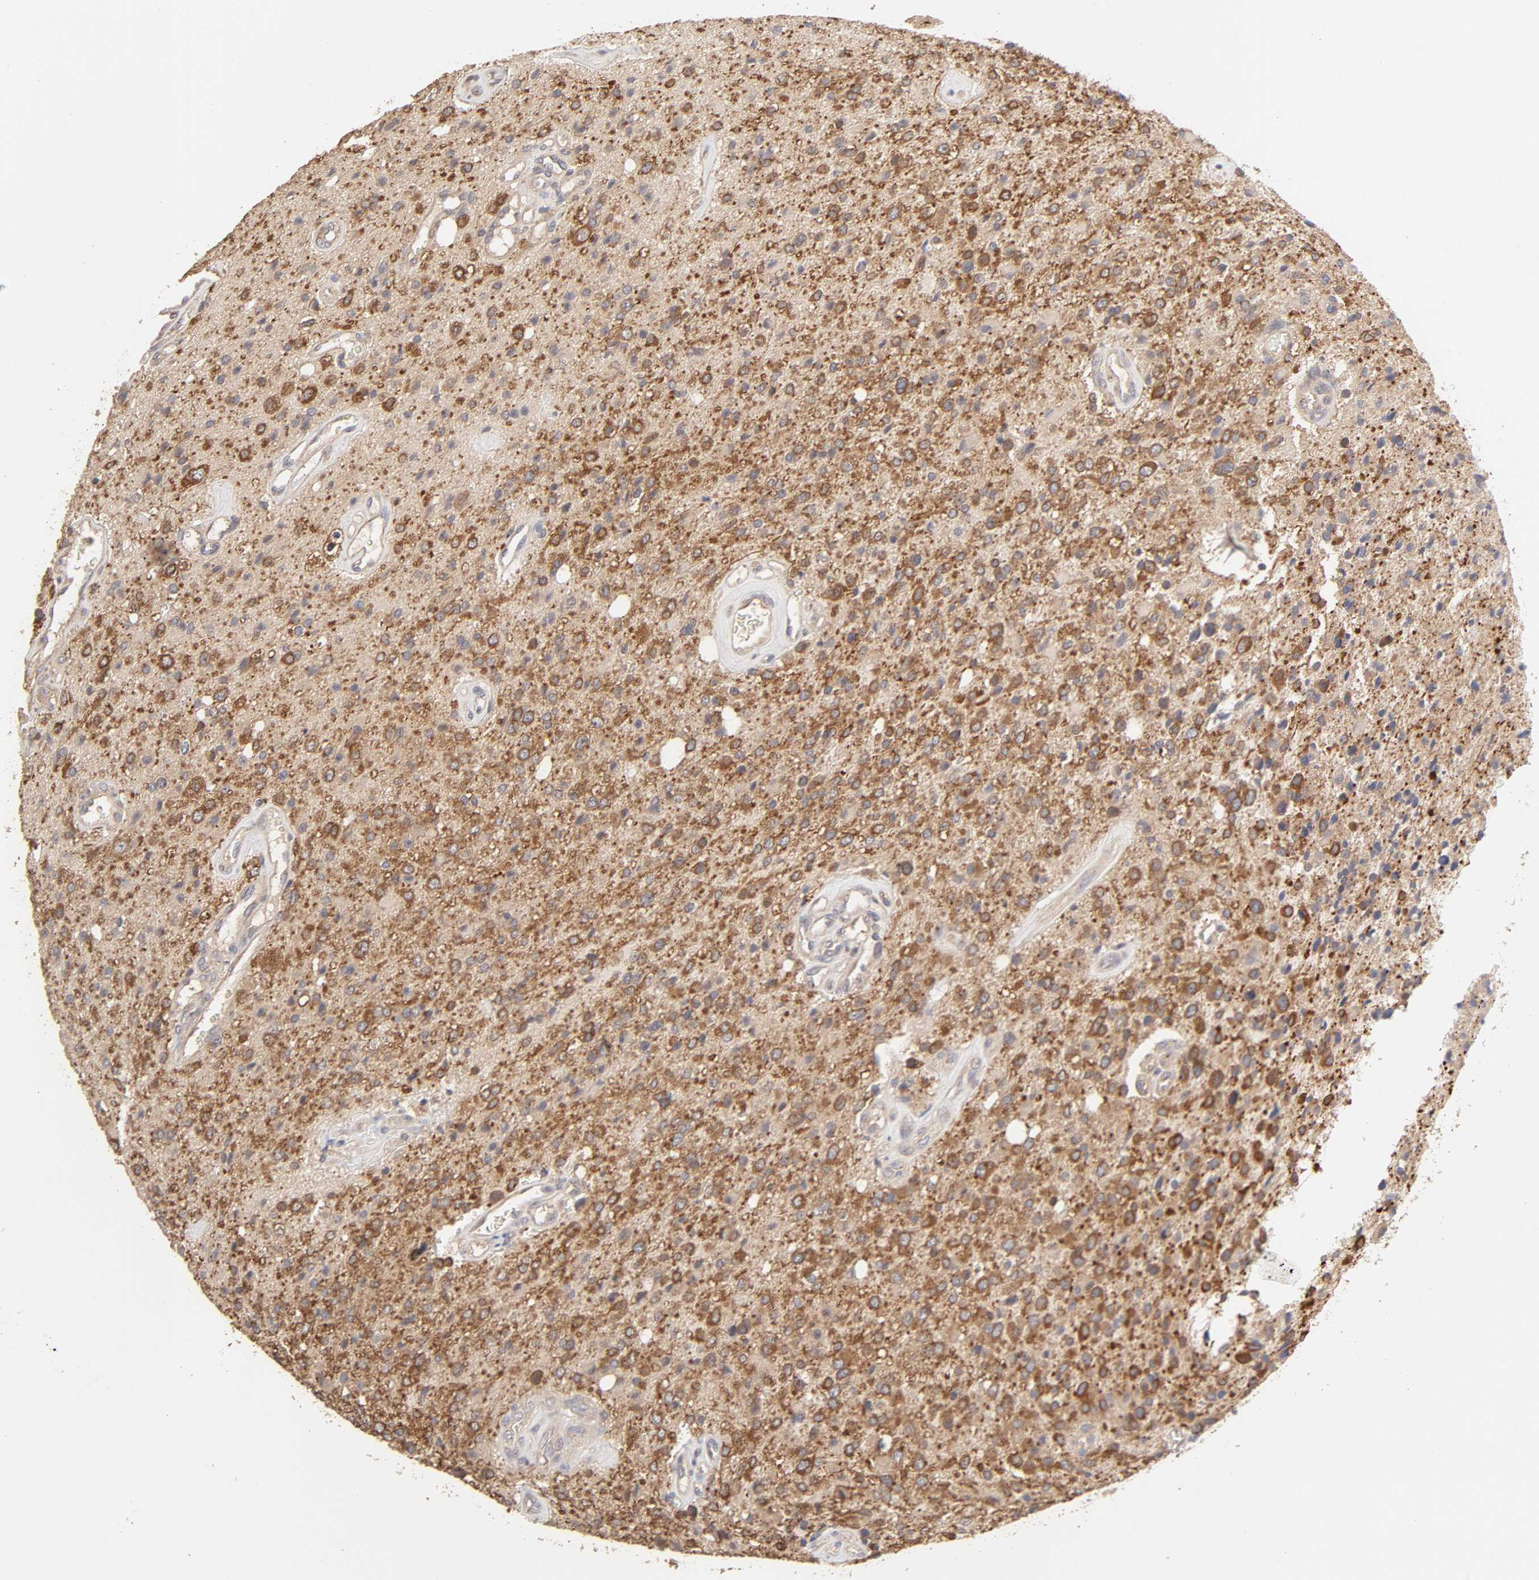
{"staining": {"intensity": "strong", "quantity": ">75%", "location": "cytoplasmic/membranous"}, "tissue": "glioma", "cell_type": "Tumor cells", "image_type": "cancer", "snomed": [{"axis": "morphology", "description": "Glioma, malignant, High grade"}, {"axis": "topography", "description": "Brain"}], "caption": "This micrograph demonstrates IHC staining of human high-grade glioma (malignant), with high strong cytoplasmic/membranous positivity in about >75% of tumor cells.", "gene": "AP1G2", "patient": {"sex": "male", "age": 47}}